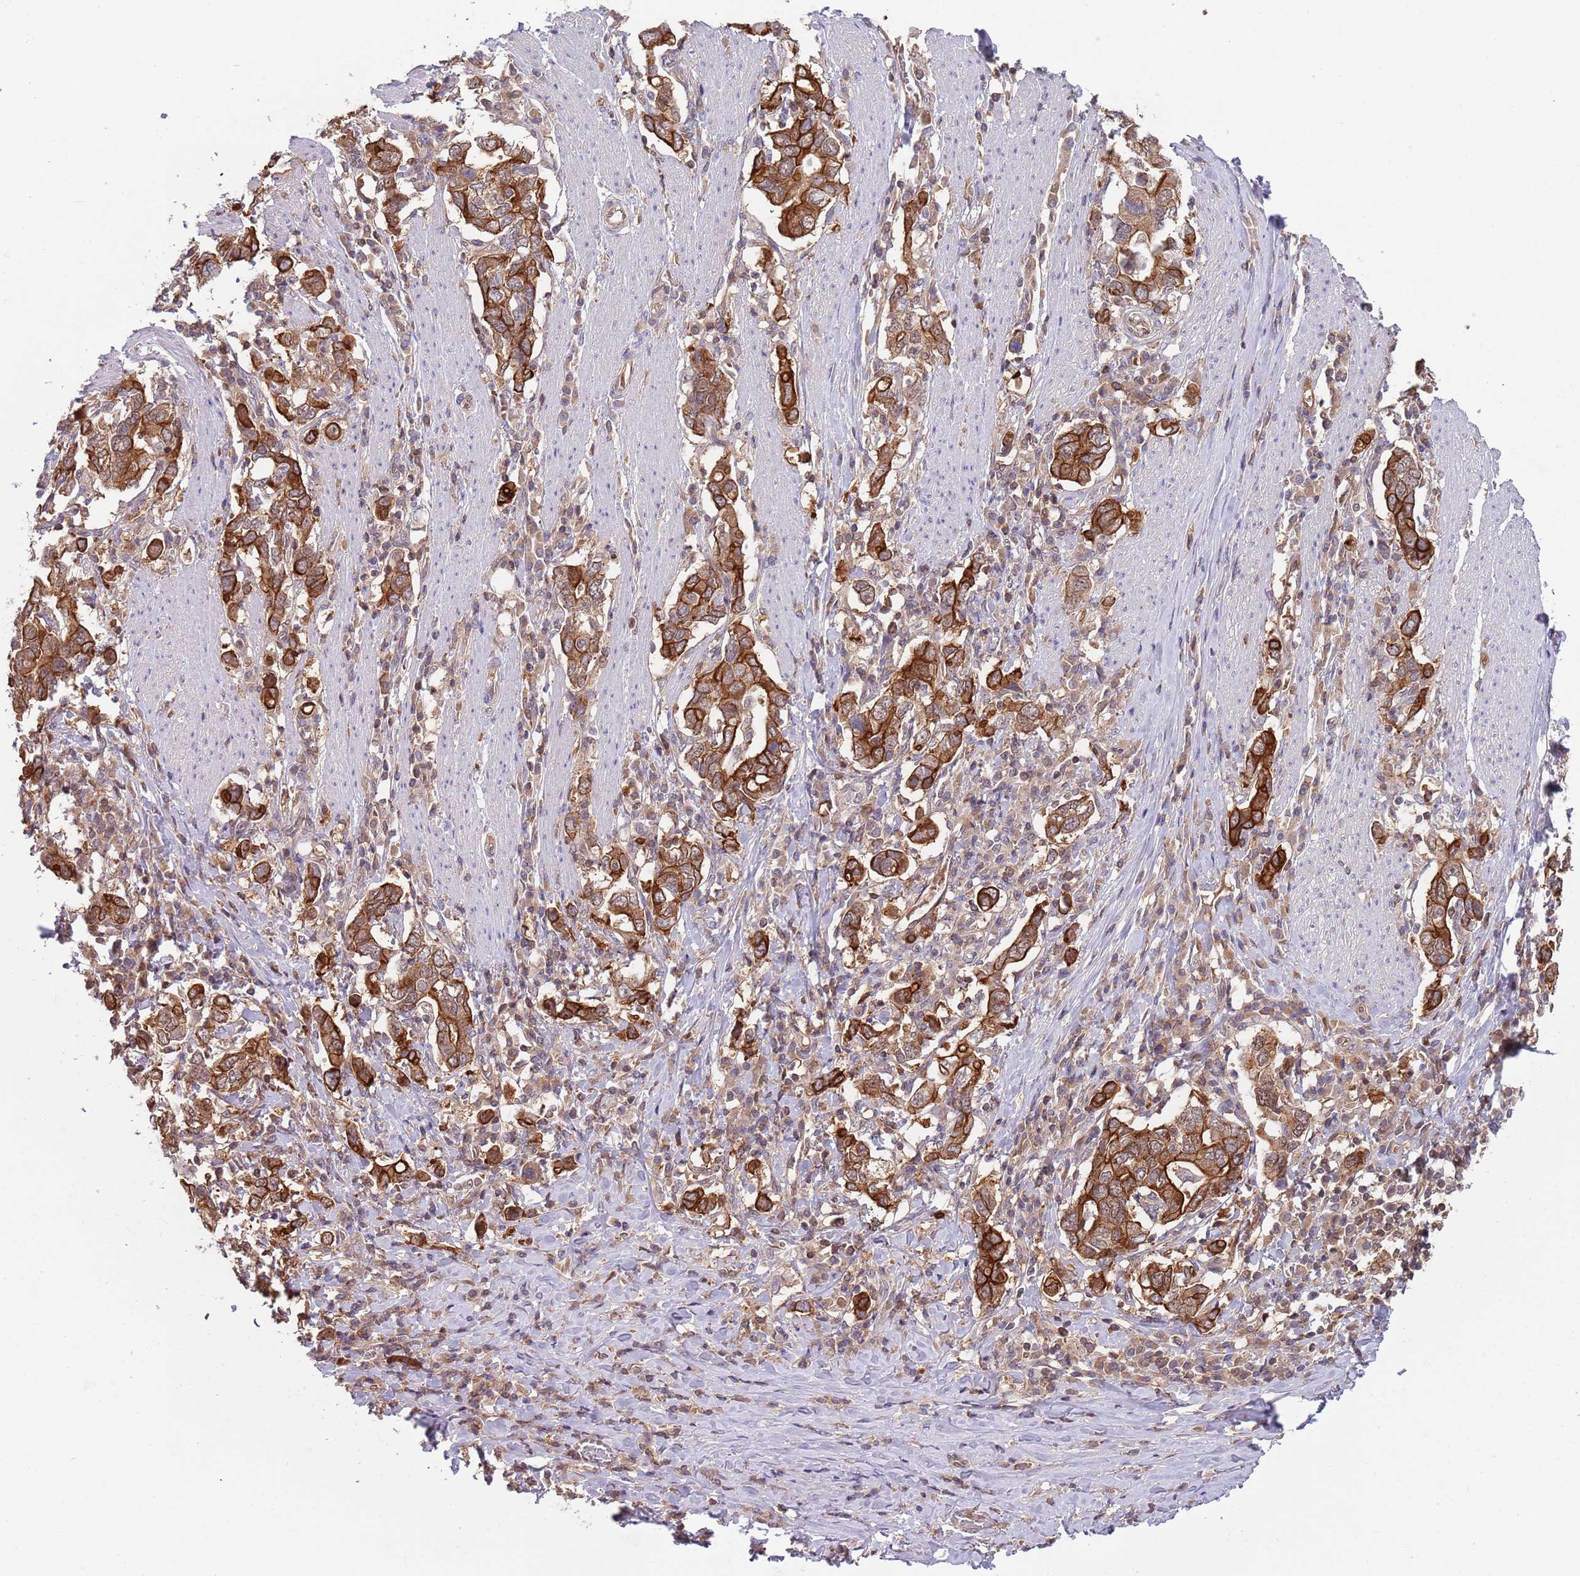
{"staining": {"intensity": "strong", "quantity": ">75%", "location": "cytoplasmic/membranous"}, "tissue": "stomach cancer", "cell_type": "Tumor cells", "image_type": "cancer", "snomed": [{"axis": "morphology", "description": "Adenocarcinoma, NOS"}, {"axis": "topography", "description": "Stomach, upper"}, {"axis": "topography", "description": "Stomach"}], "caption": "Strong cytoplasmic/membranous staining for a protein is present in approximately >75% of tumor cells of stomach cancer using IHC.", "gene": "GSDMD", "patient": {"sex": "male", "age": 62}}